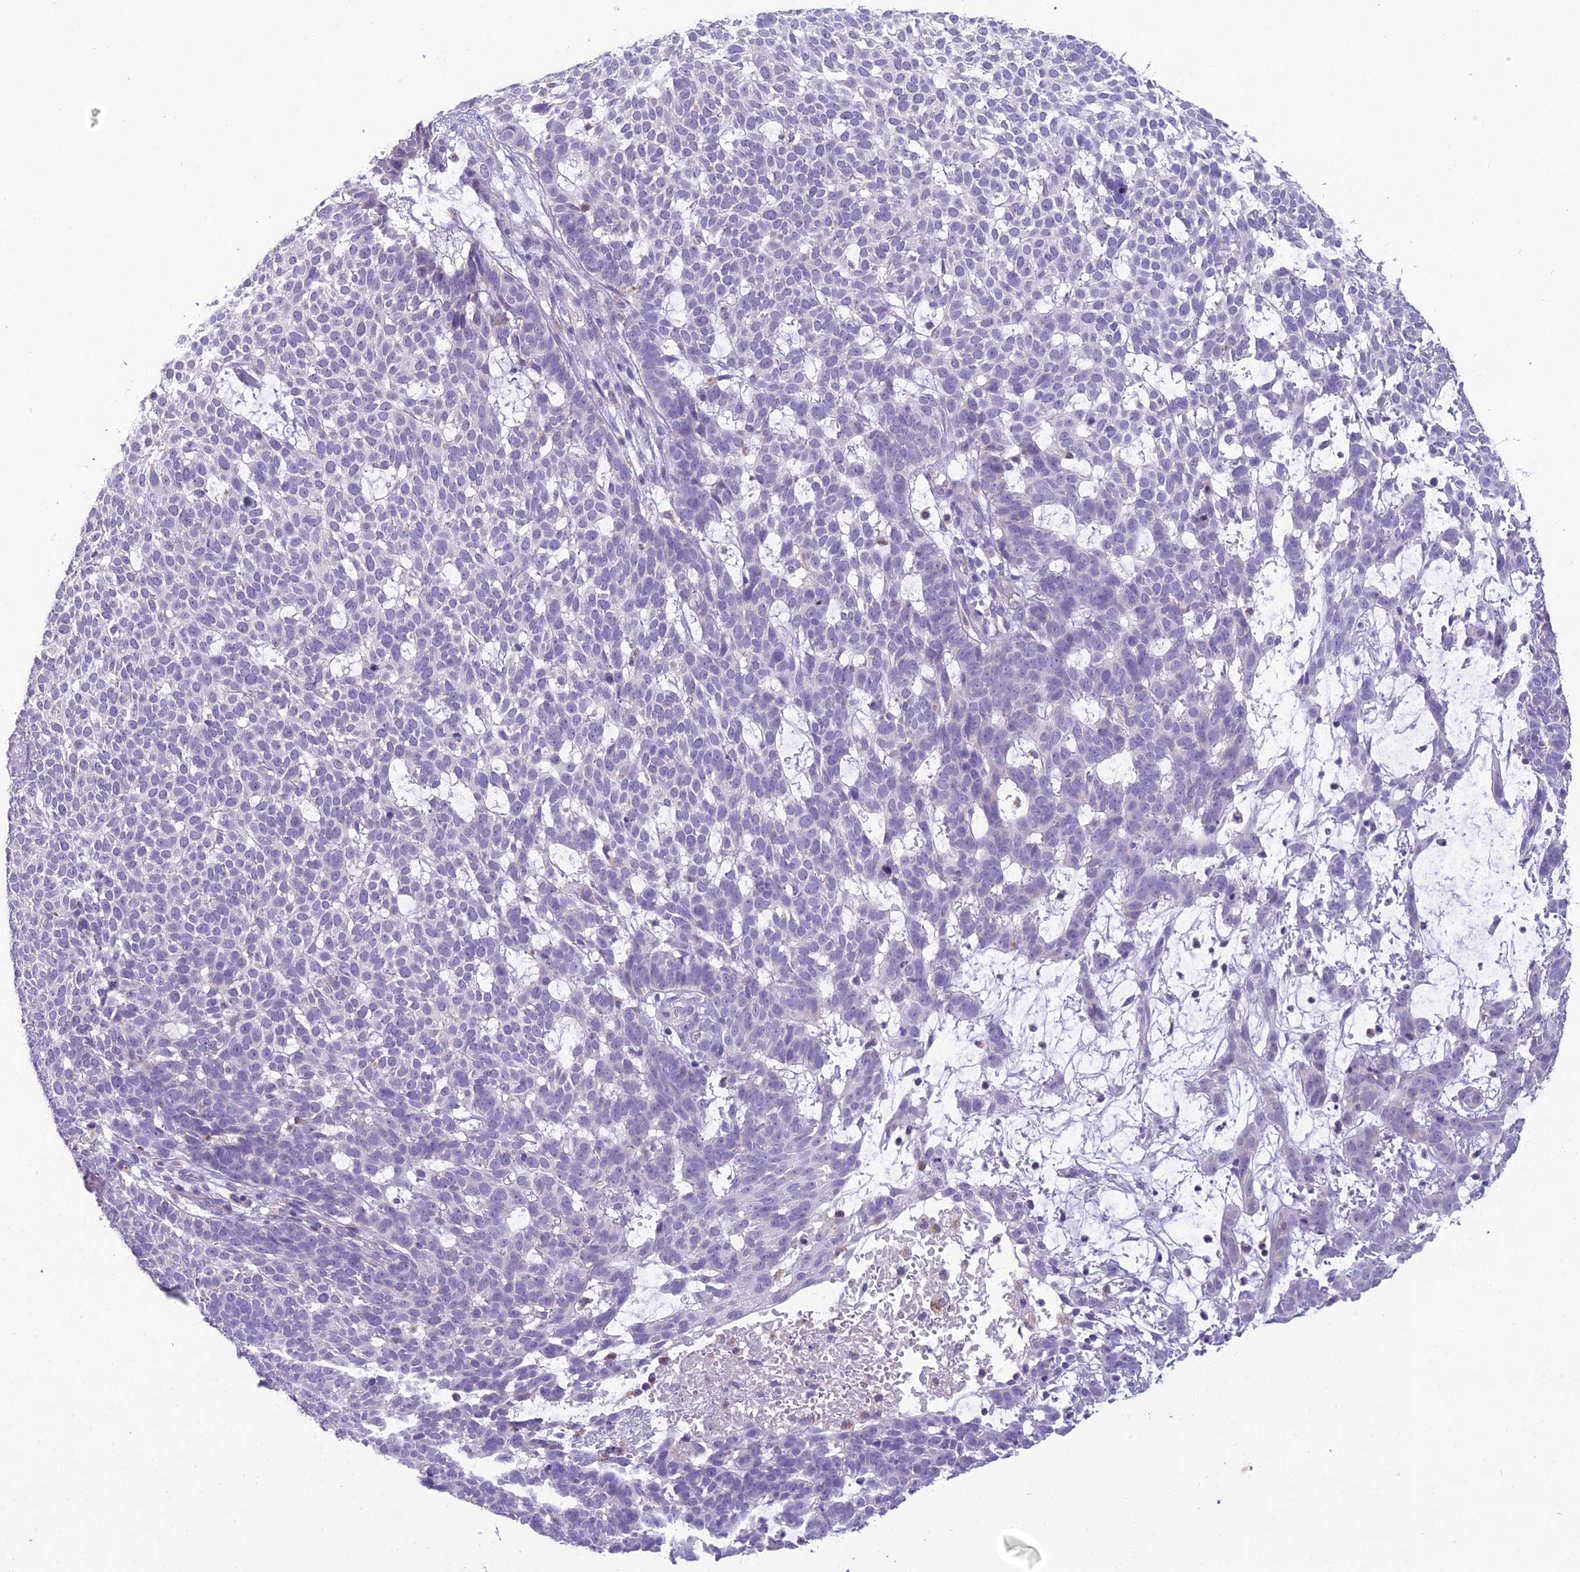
{"staining": {"intensity": "negative", "quantity": "none", "location": "none"}, "tissue": "skin cancer", "cell_type": "Tumor cells", "image_type": "cancer", "snomed": [{"axis": "morphology", "description": "Basal cell carcinoma"}, {"axis": "topography", "description": "Skin"}], "caption": "This is a photomicrograph of IHC staining of skin cancer, which shows no staining in tumor cells. (DAB immunohistochemistry with hematoxylin counter stain).", "gene": "MIIP", "patient": {"sex": "female", "age": 78}}